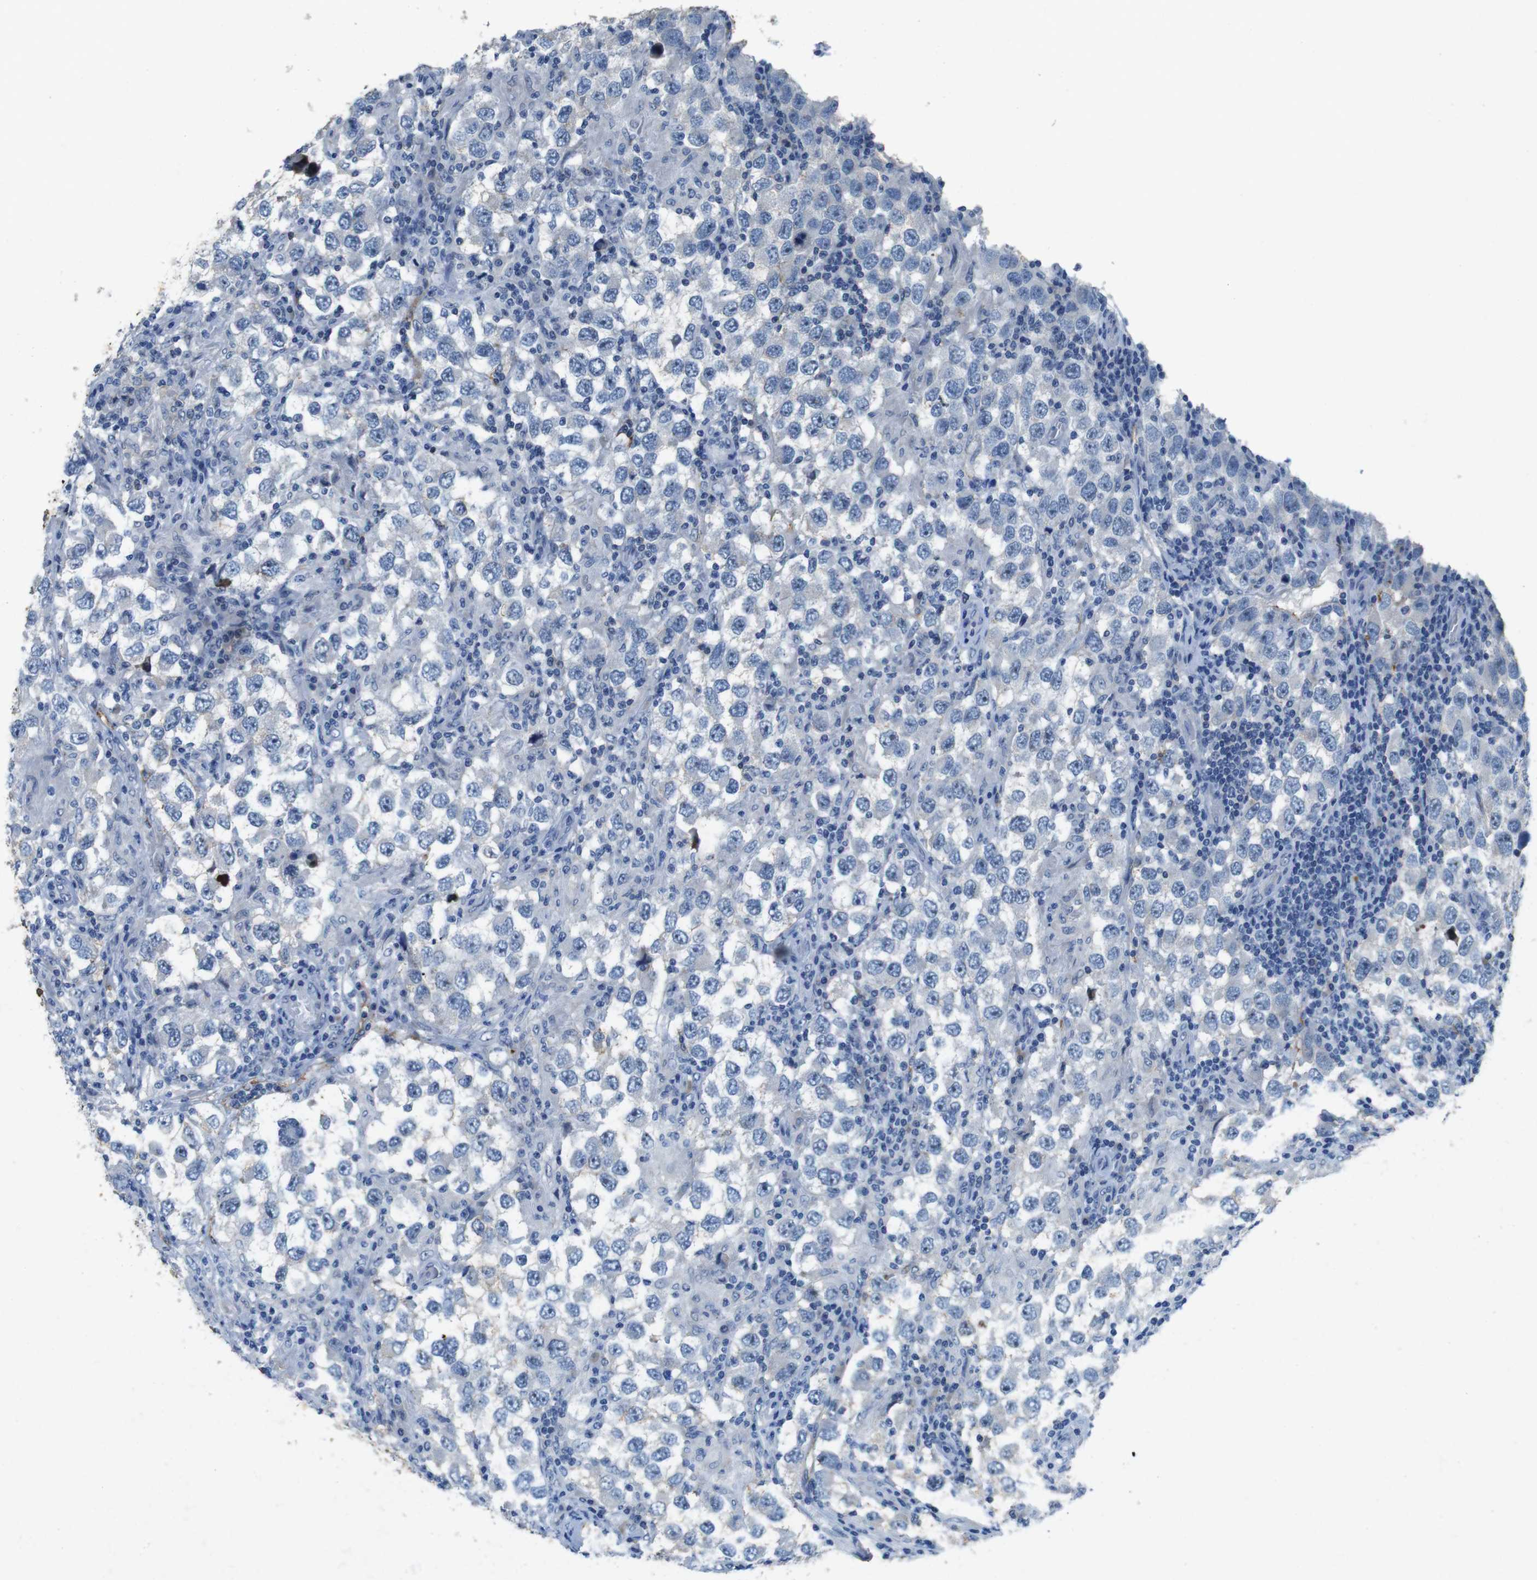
{"staining": {"intensity": "negative", "quantity": "none", "location": "none"}, "tissue": "testis cancer", "cell_type": "Tumor cells", "image_type": "cancer", "snomed": [{"axis": "morphology", "description": "Carcinoma, Embryonal, NOS"}, {"axis": "topography", "description": "Testis"}], "caption": "Testis cancer (embryonal carcinoma) was stained to show a protein in brown. There is no significant staining in tumor cells.", "gene": "TJP3", "patient": {"sex": "male", "age": 21}}